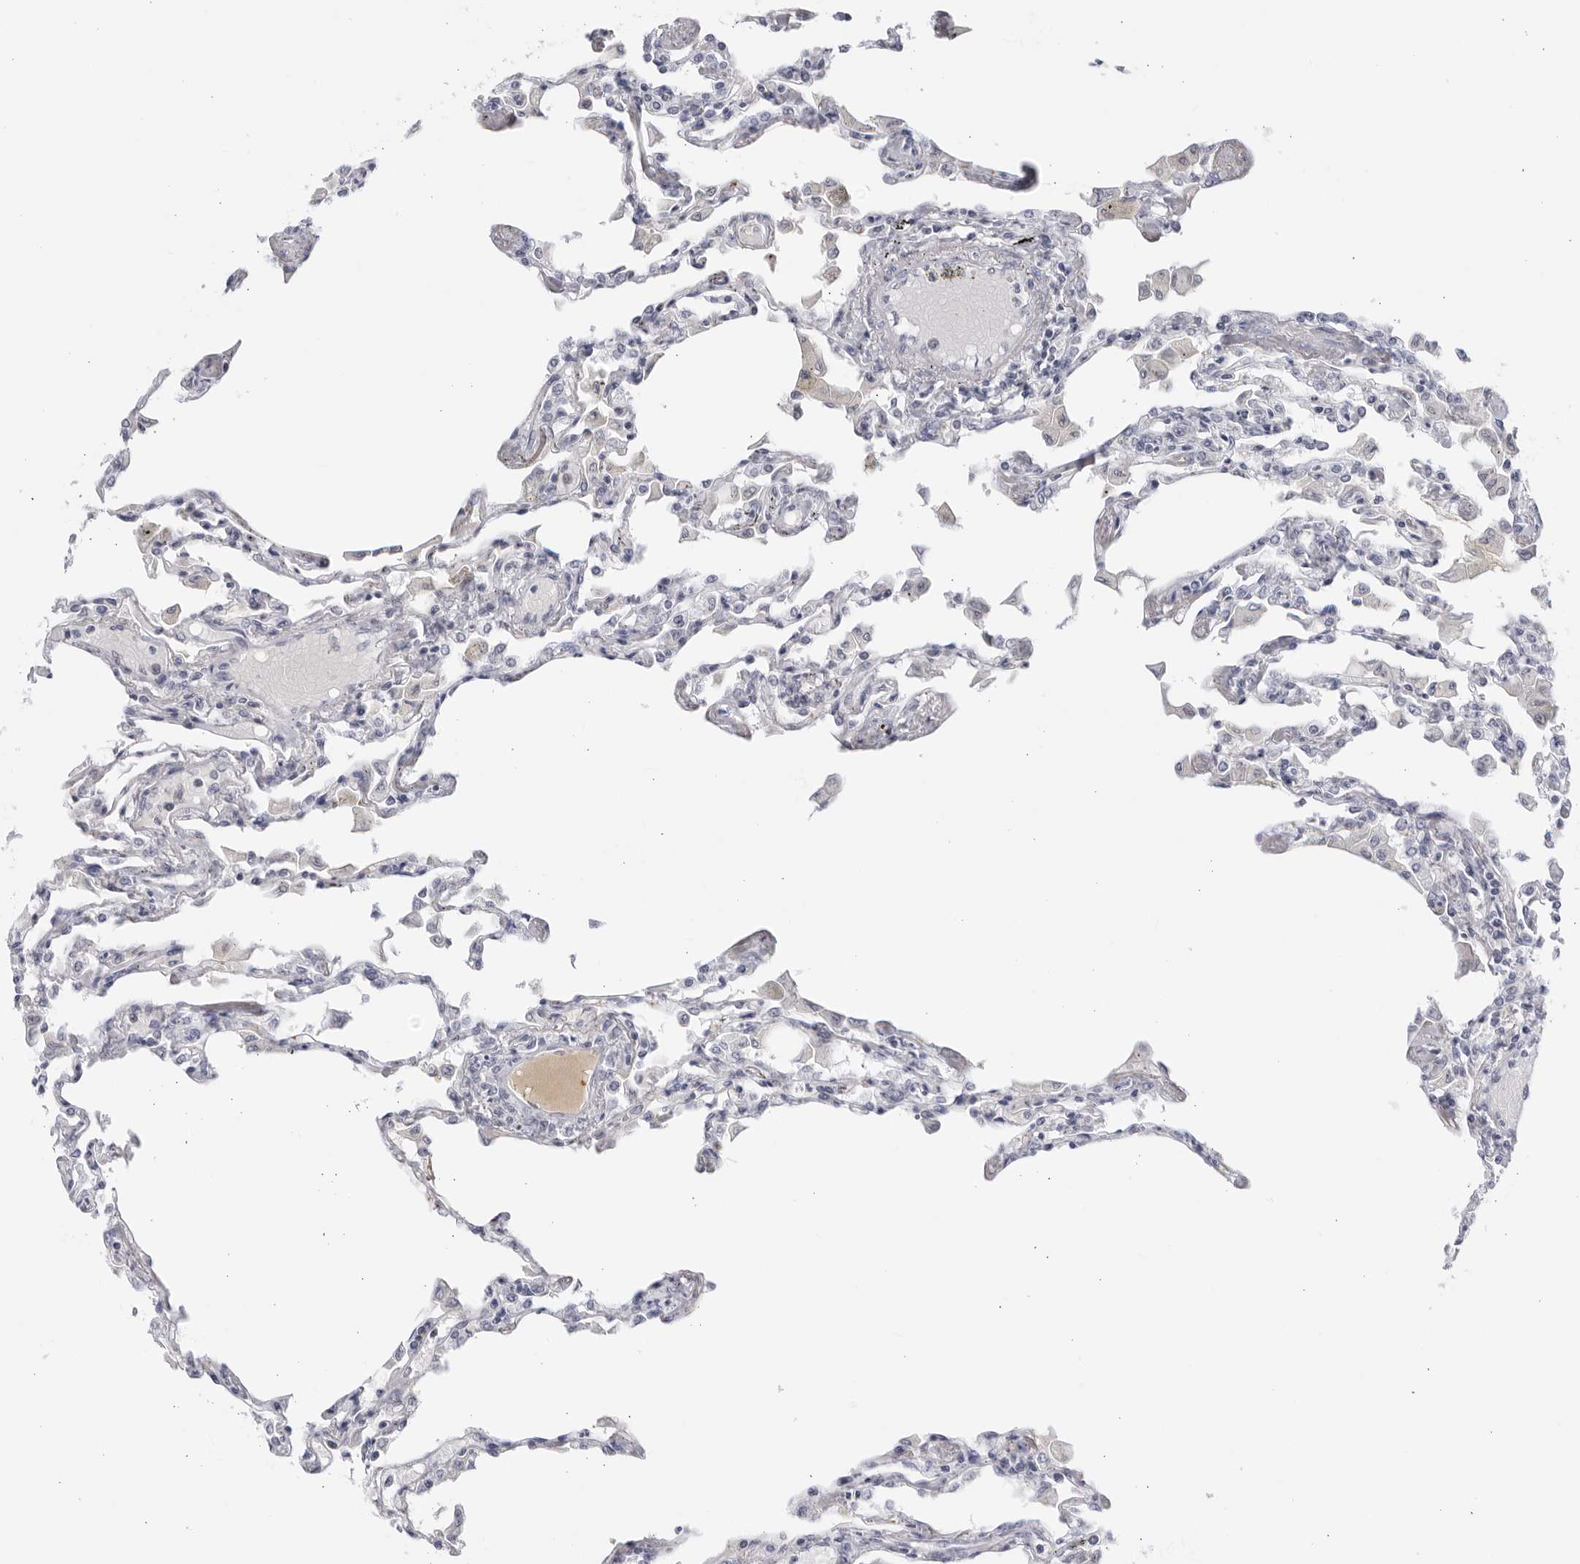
{"staining": {"intensity": "moderate", "quantity": "25%-75%", "location": "cytoplasmic/membranous,nuclear"}, "tissue": "lung", "cell_type": "Alveolar cells", "image_type": "normal", "snomed": [{"axis": "morphology", "description": "Normal tissue, NOS"}, {"axis": "topography", "description": "Bronchus"}, {"axis": "topography", "description": "Lung"}], "caption": "A brown stain labels moderate cytoplasmic/membranous,nuclear expression of a protein in alveolar cells of benign lung. (Brightfield microscopy of DAB IHC at high magnification).", "gene": "CNBD1", "patient": {"sex": "female", "age": 49}}